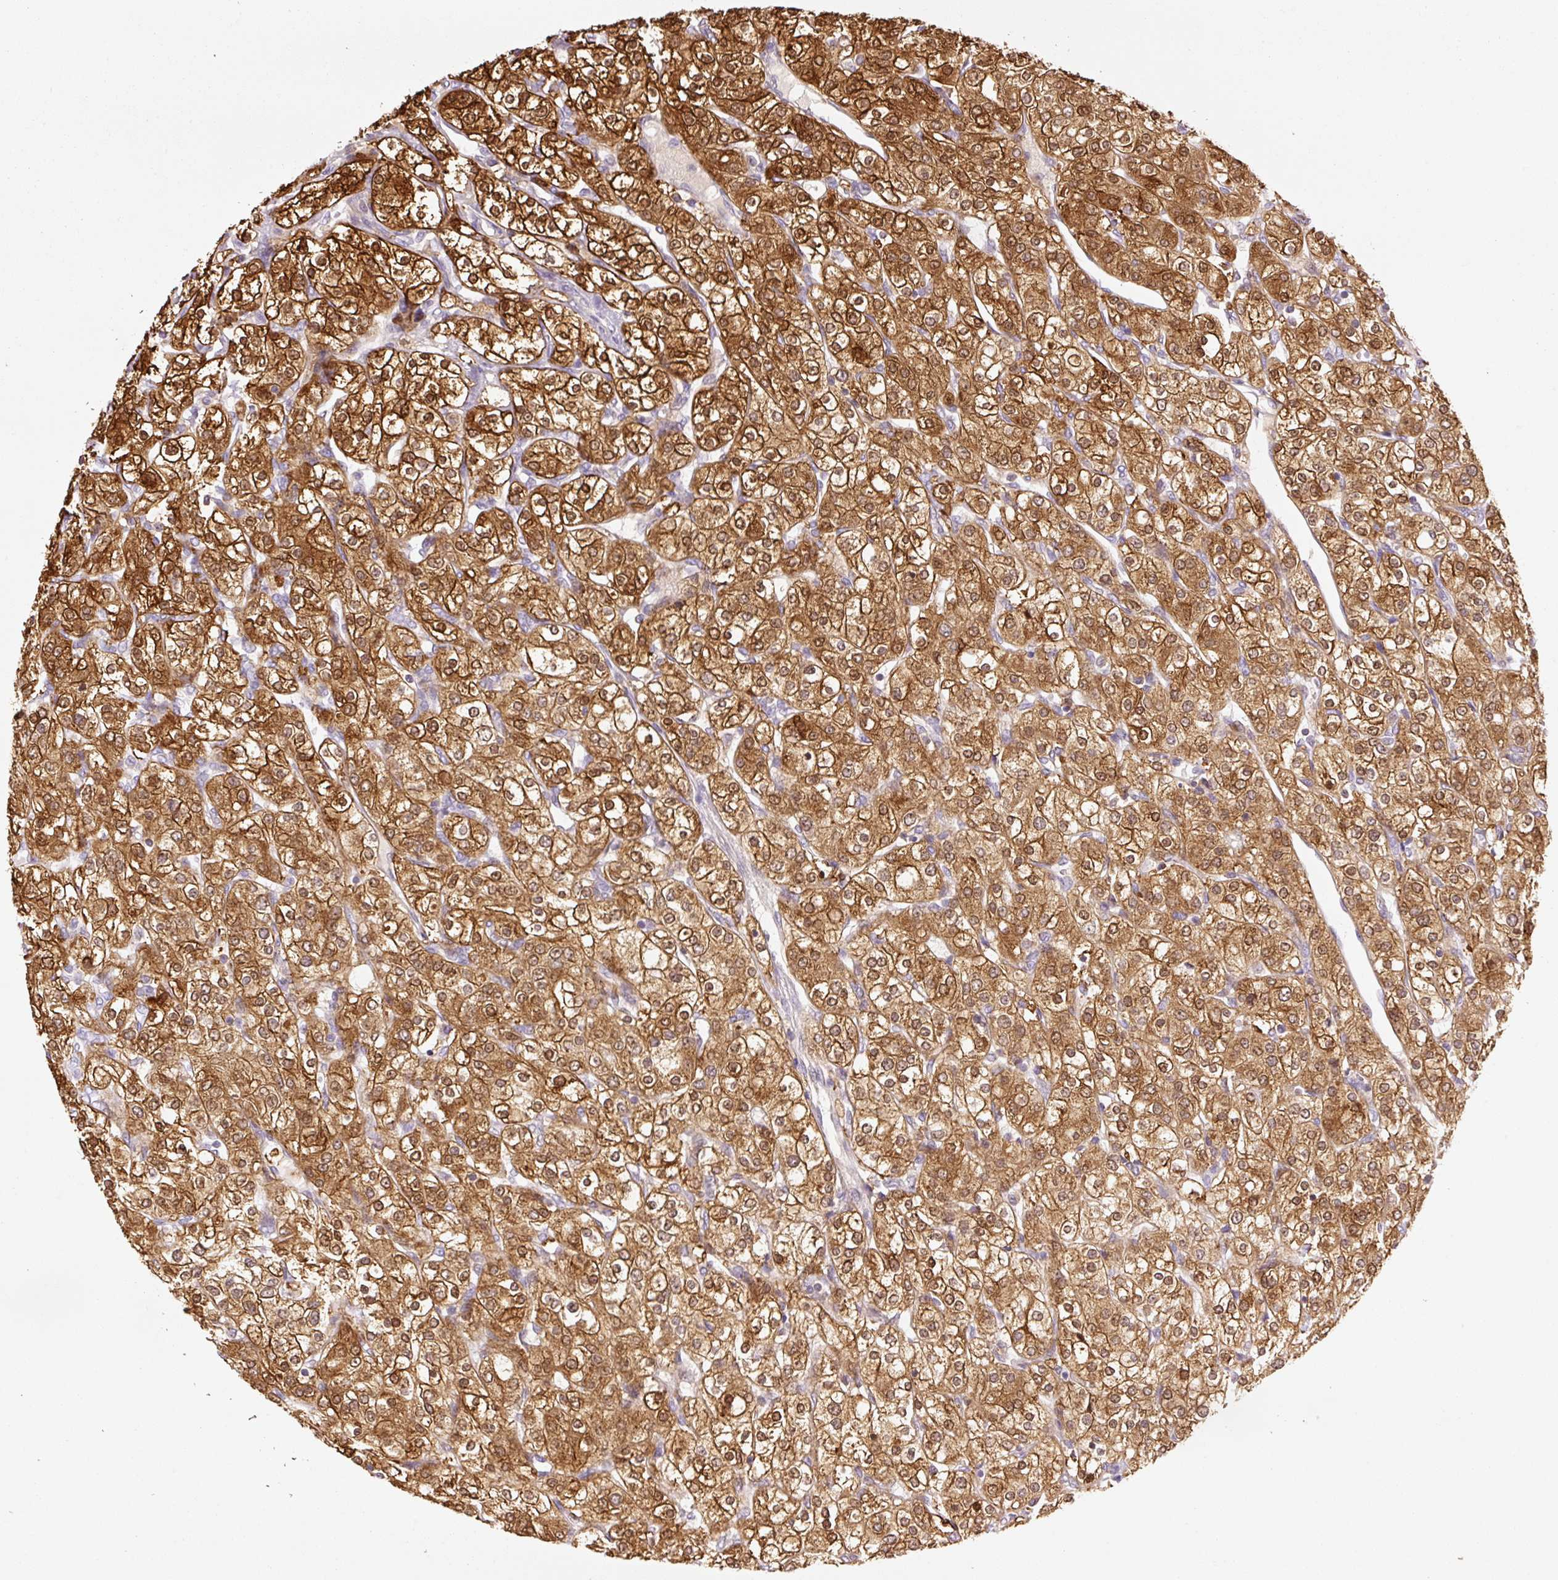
{"staining": {"intensity": "strong", "quantity": ">75%", "location": "cytoplasmic/membranous,nuclear"}, "tissue": "renal cancer", "cell_type": "Tumor cells", "image_type": "cancer", "snomed": [{"axis": "morphology", "description": "Adenocarcinoma, NOS"}, {"axis": "topography", "description": "Kidney"}], "caption": "An image of adenocarcinoma (renal) stained for a protein exhibits strong cytoplasmic/membranous and nuclear brown staining in tumor cells.", "gene": "SPSB2", "patient": {"sex": "male", "age": 80}}